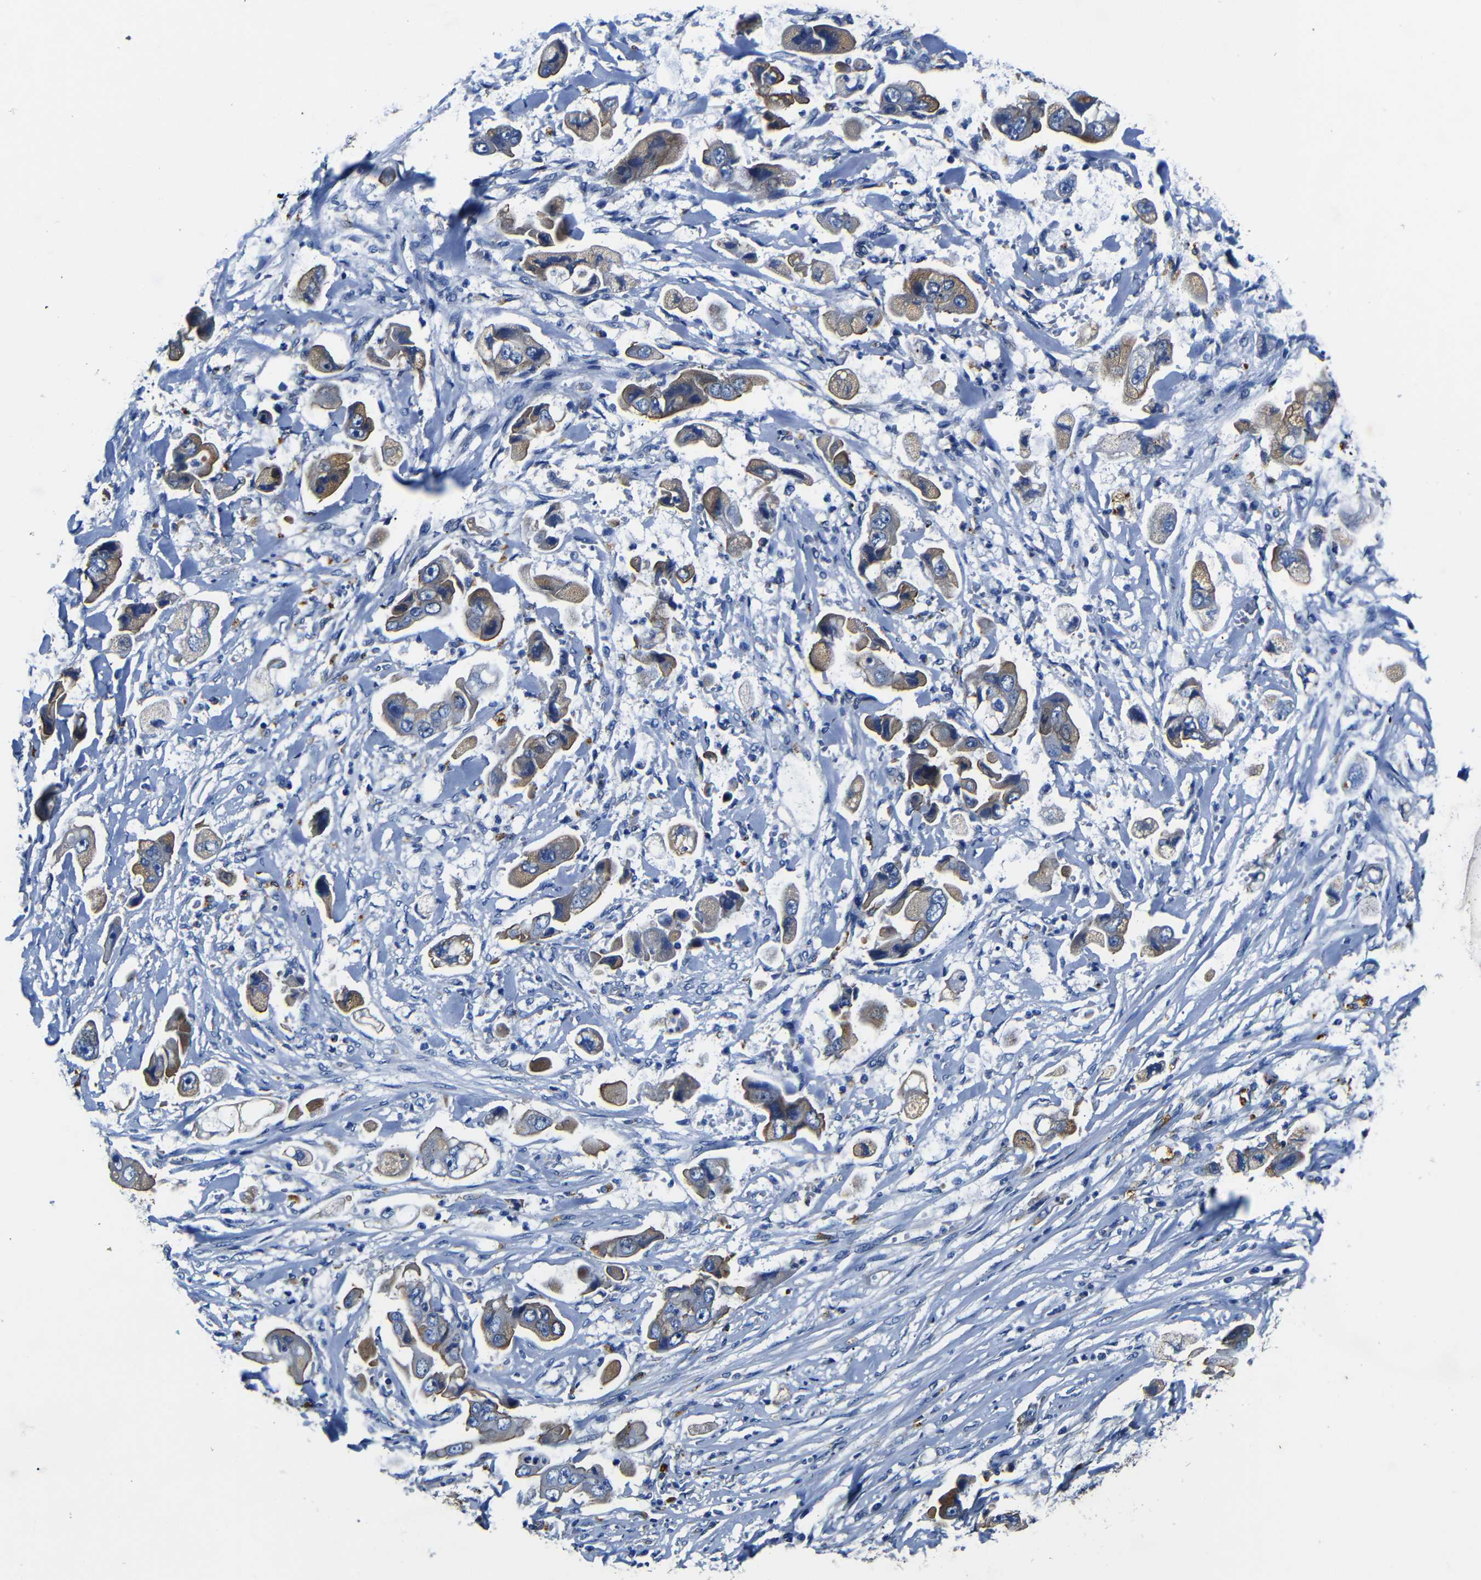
{"staining": {"intensity": "moderate", "quantity": ">75%", "location": "cytoplasmic/membranous"}, "tissue": "stomach cancer", "cell_type": "Tumor cells", "image_type": "cancer", "snomed": [{"axis": "morphology", "description": "Adenocarcinoma, NOS"}, {"axis": "topography", "description": "Stomach"}], "caption": "This is an image of IHC staining of adenocarcinoma (stomach), which shows moderate staining in the cytoplasmic/membranous of tumor cells.", "gene": "GIMAP2", "patient": {"sex": "male", "age": 62}}